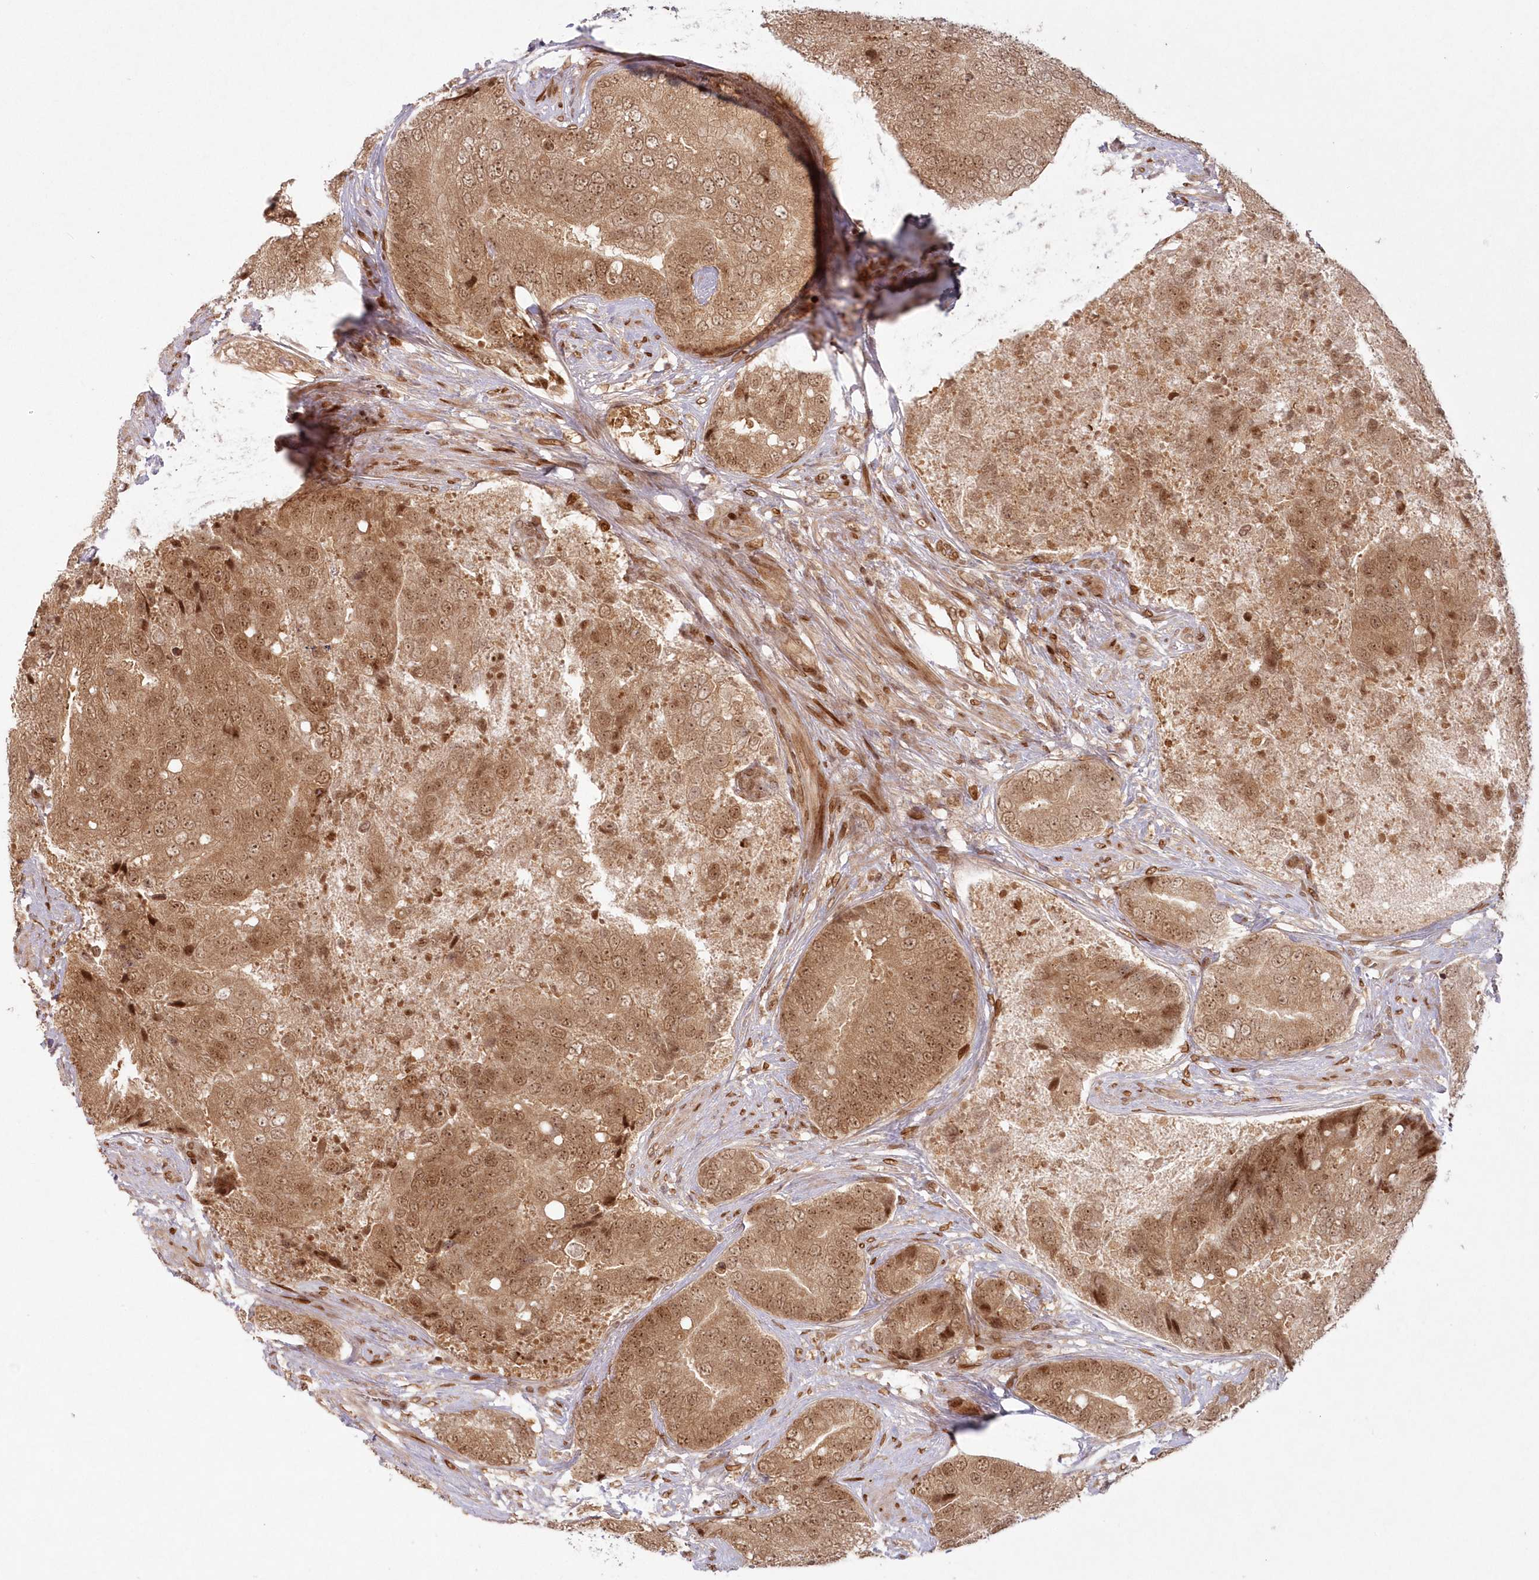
{"staining": {"intensity": "moderate", "quantity": ">75%", "location": "cytoplasmic/membranous,nuclear"}, "tissue": "prostate cancer", "cell_type": "Tumor cells", "image_type": "cancer", "snomed": [{"axis": "morphology", "description": "Adenocarcinoma, High grade"}, {"axis": "topography", "description": "Prostate"}], "caption": "There is medium levels of moderate cytoplasmic/membranous and nuclear positivity in tumor cells of prostate high-grade adenocarcinoma, as demonstrated by immunohistochemical staining (brown color).", "gene": "TOGARAM2", "patient": {"sex": "male", "age": 70}}